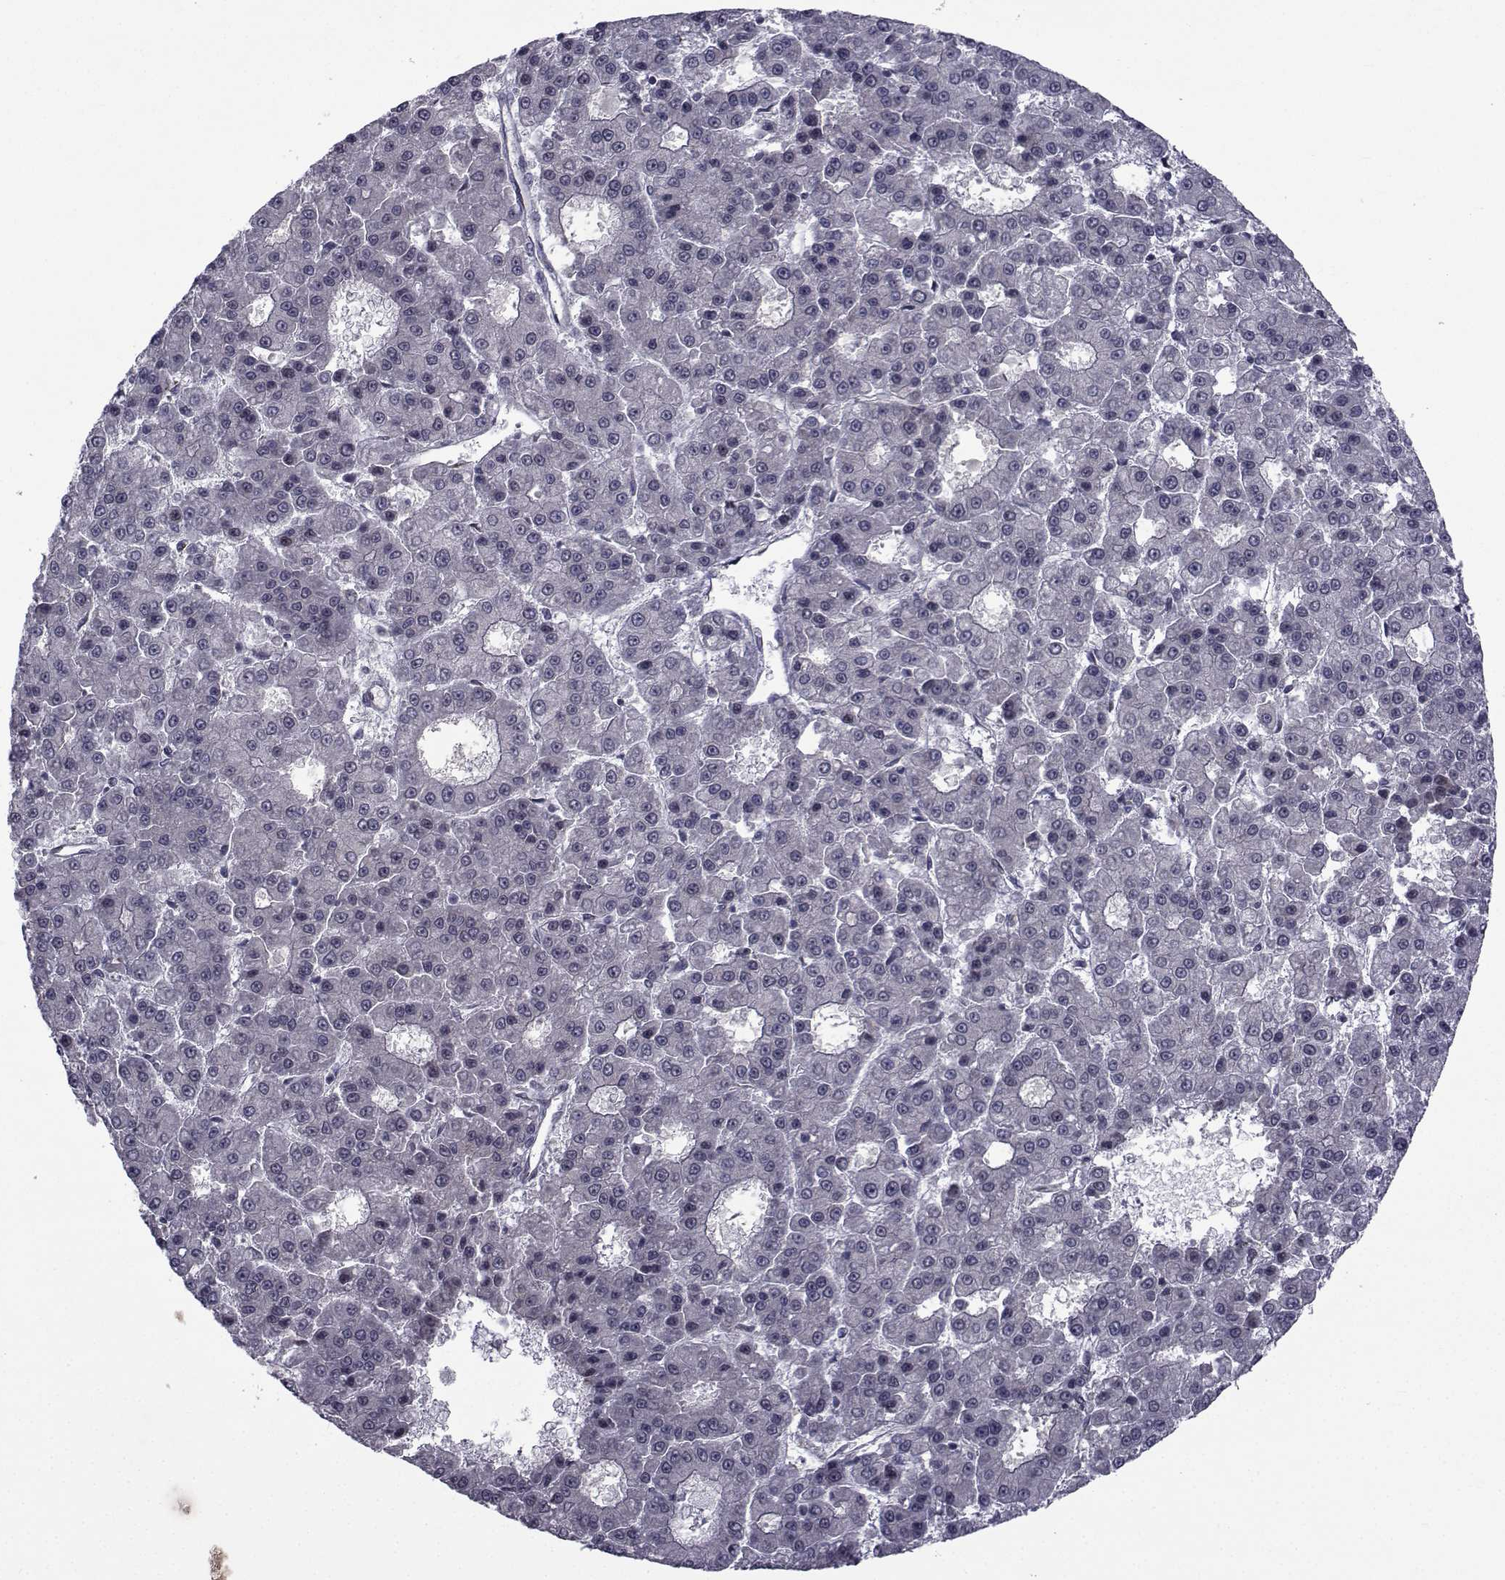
{"staining": {"intensity": "negative", "quantity": "none", "location": "none"}, "tissue": "liver cancer", "cell_type": "Tumor cells", "image_type": "cancer", "snomed": [{"axis": "morphology", "description": "Carcinoma, Hepatocellular, NOS"}, {"axis": "topography", "description": "Liver"}], "caption": "Tumor cells are negative for brown protein staining in liver cancer (hepatocellular carcinoma).", "gene": "ATP6V1C2", "patient": {"sex": "male", "age": 70}}